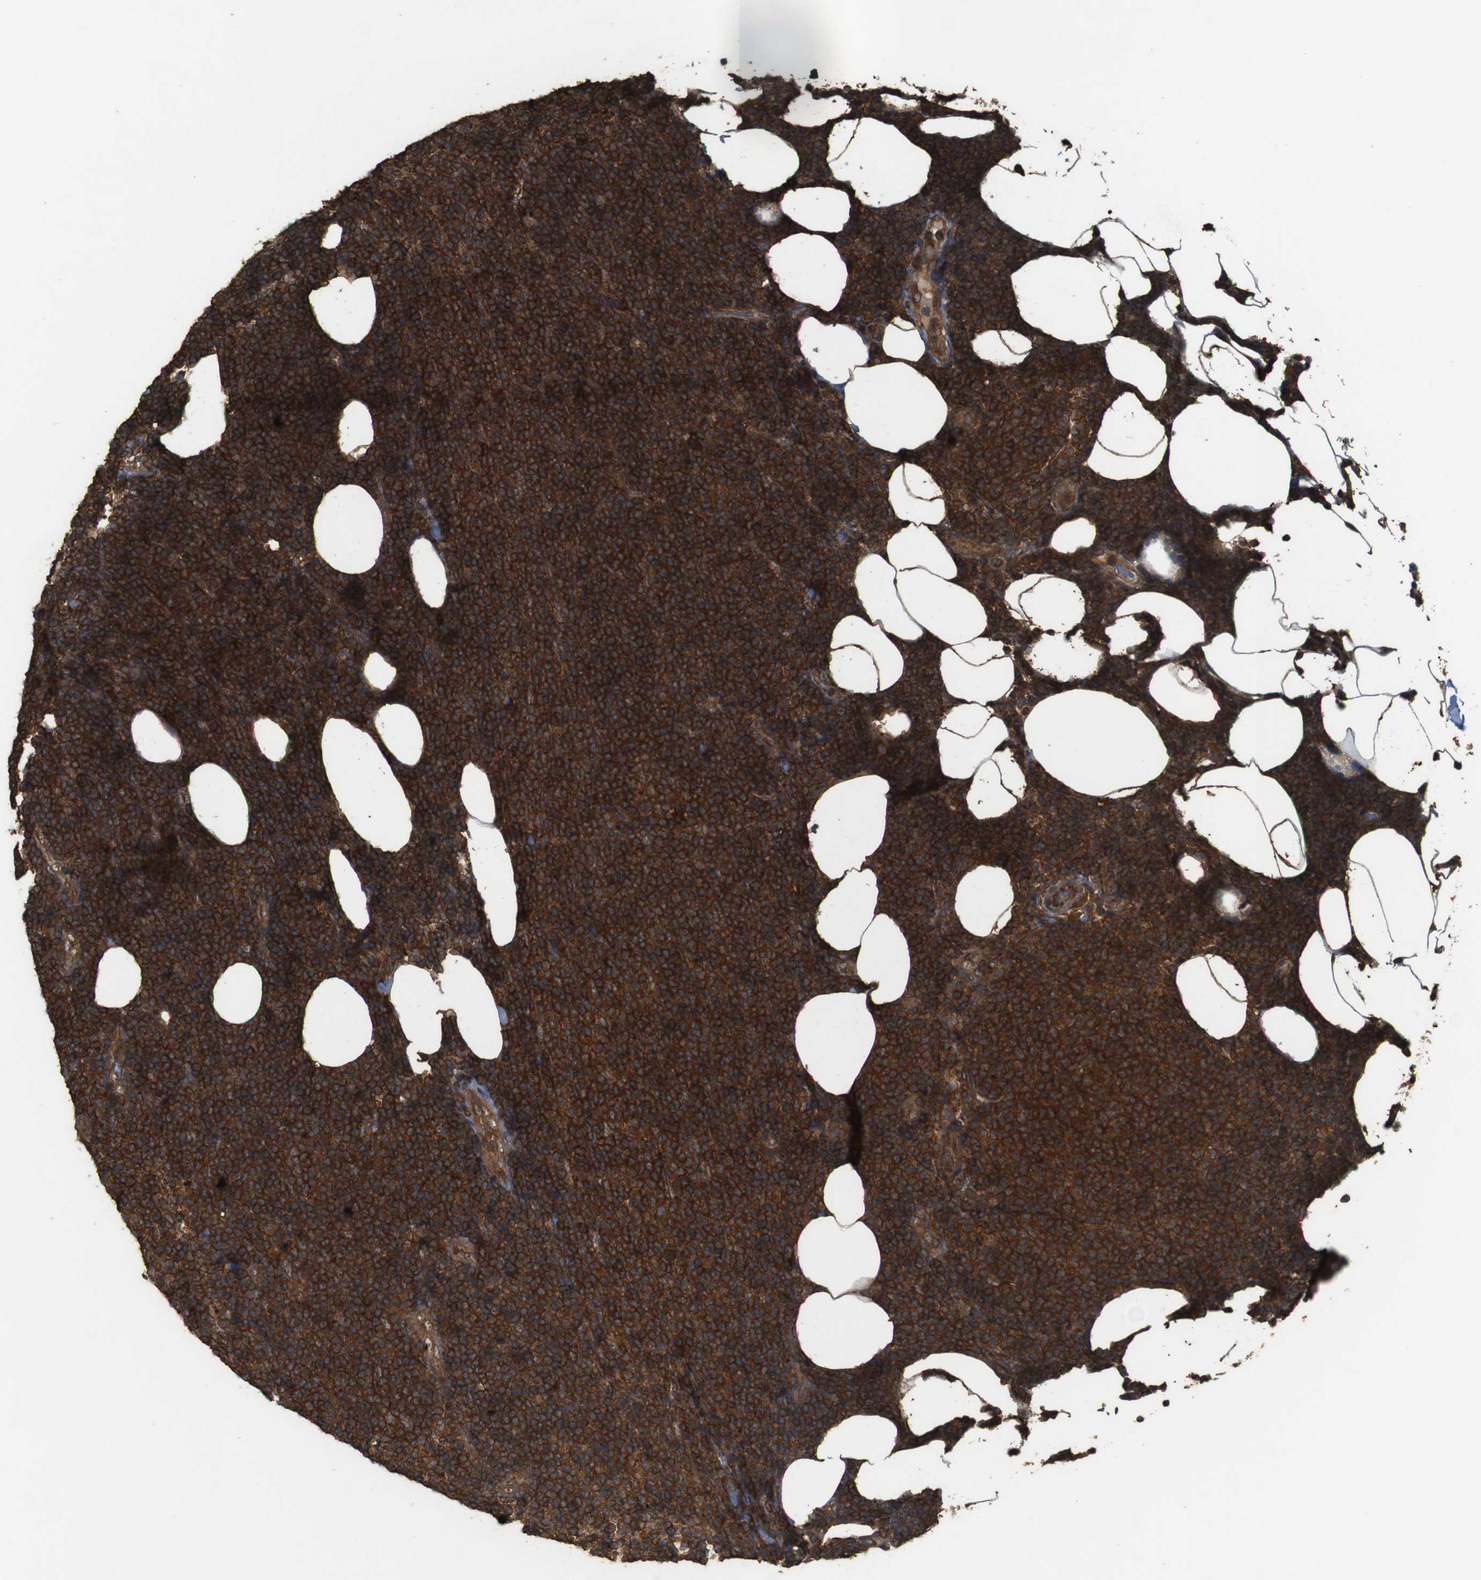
{"staining": {"intensity": "strong", "quantity": ">75%", "location": "cytoplasmic/membranous"}, "tissue": "lymphoma", "cell_type": "Tumor cells", "image_type": "cancer", "snomed": [{"axis": "morphology", "description": "Malignant lymphoma, non-Hodgkin's type, Low grade"}, {"axis": "topography", "description": "Lymph node"}], "caption": "Tumor cells reveal high levels of strong cytoplasmic/membranous expression in about >75% of cells in lymphoma. The staining was performed using DAB (3,3'-diaminobenzidine), with brown indicating positive protein expression. Nuclei are stained blue with hematoxylin.", "gene": "BAG4", "patient": {"sex": "male", "age": 66}}